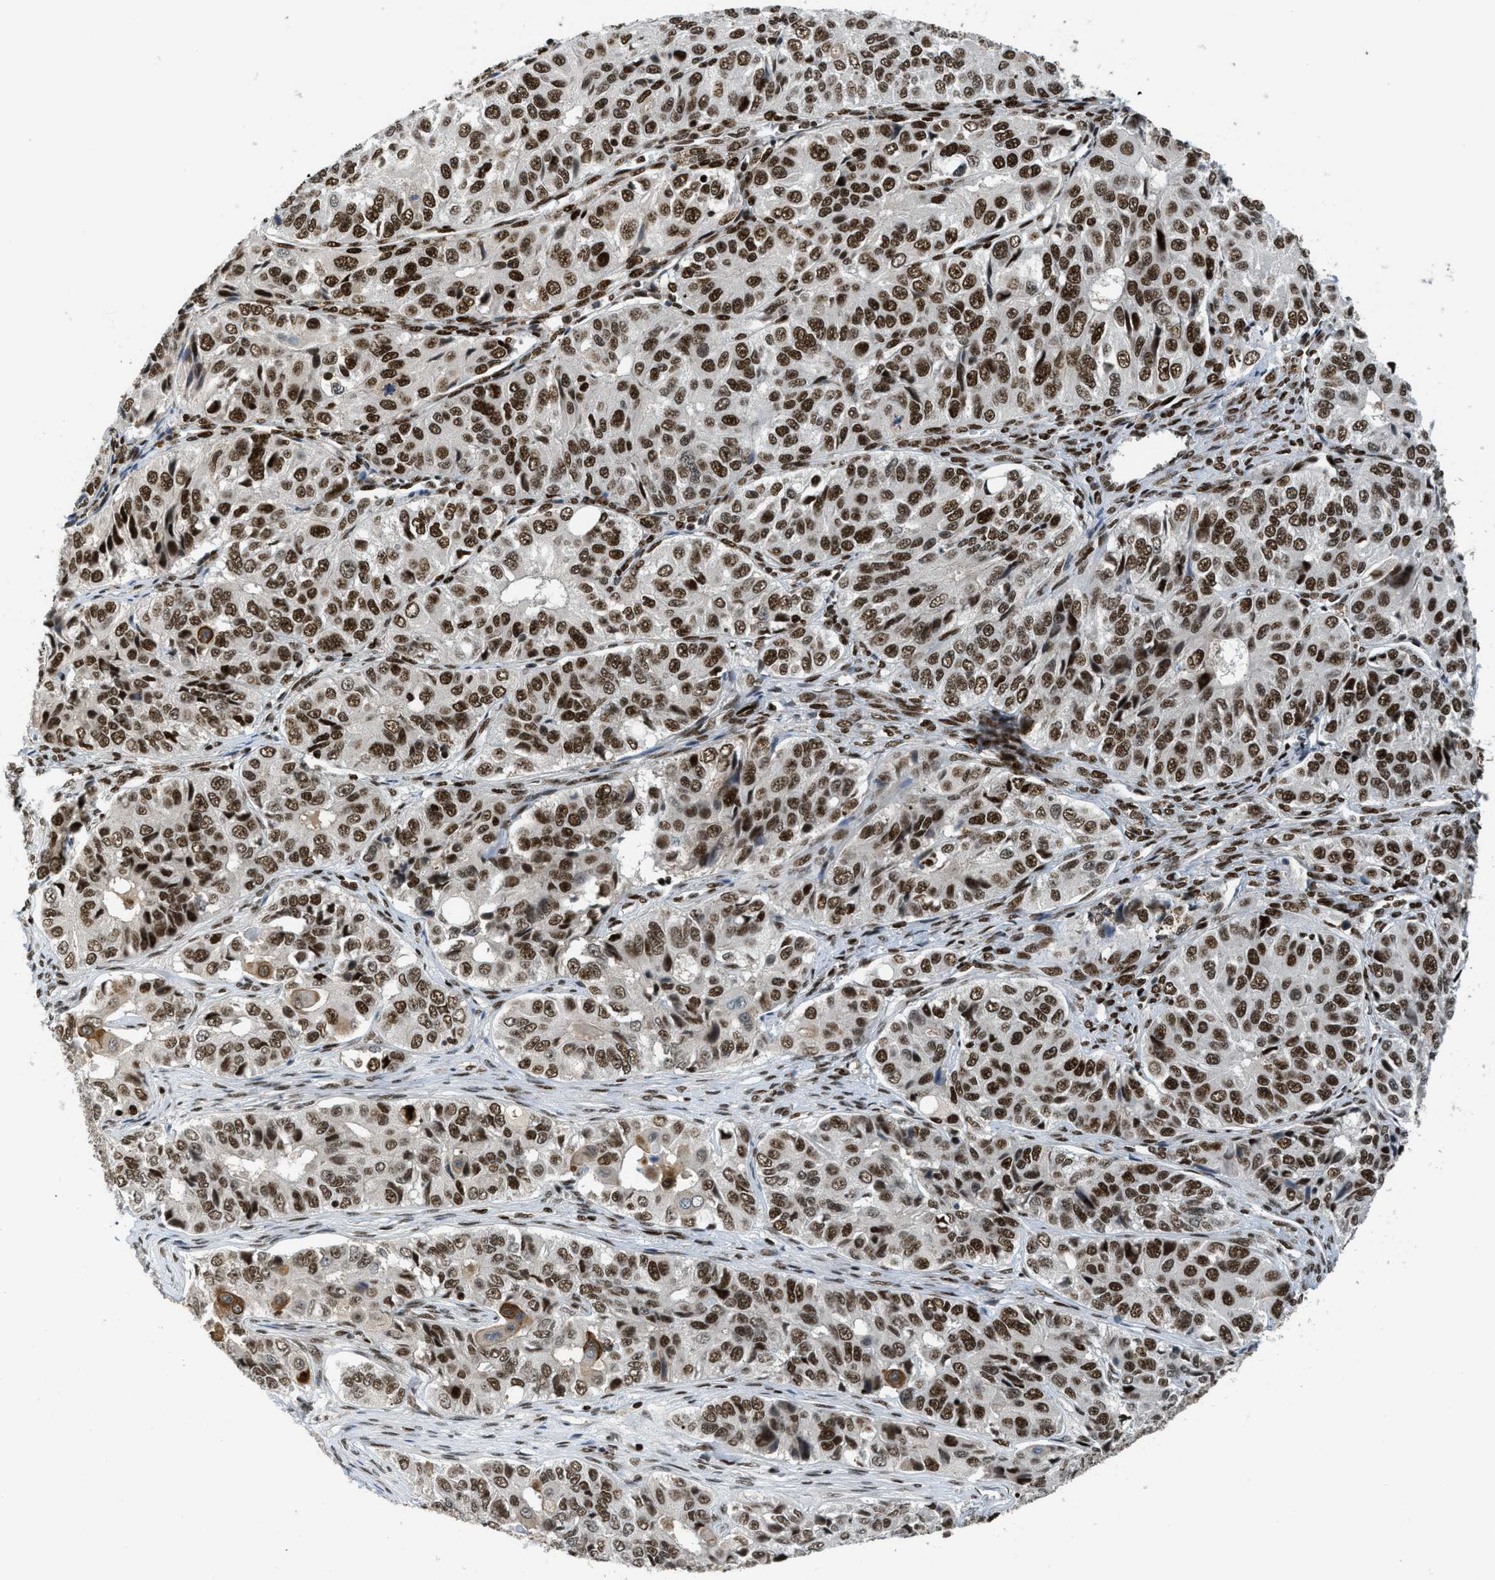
{"staining": {"intensity": "strong", "quantity": ">75%", "location": "nuclear"}, "tissue": "ovarian cancer", "cell_type": "Tumor cells", "image_type": "cancer", "snomed": [{"axis": "morphology", "description": "Carcinoma, endometroid"}, {"axis": "topography", "description": "Ovary"}], "caption": "Immunohistochemical staining of human ovarian cancer (endometroid carcinoma) demonstrates high levels of strong nuclear expression in about >75% of tumor cells.", "gene": "RFX5", "patient": {"sex": "female", "age": 51}}